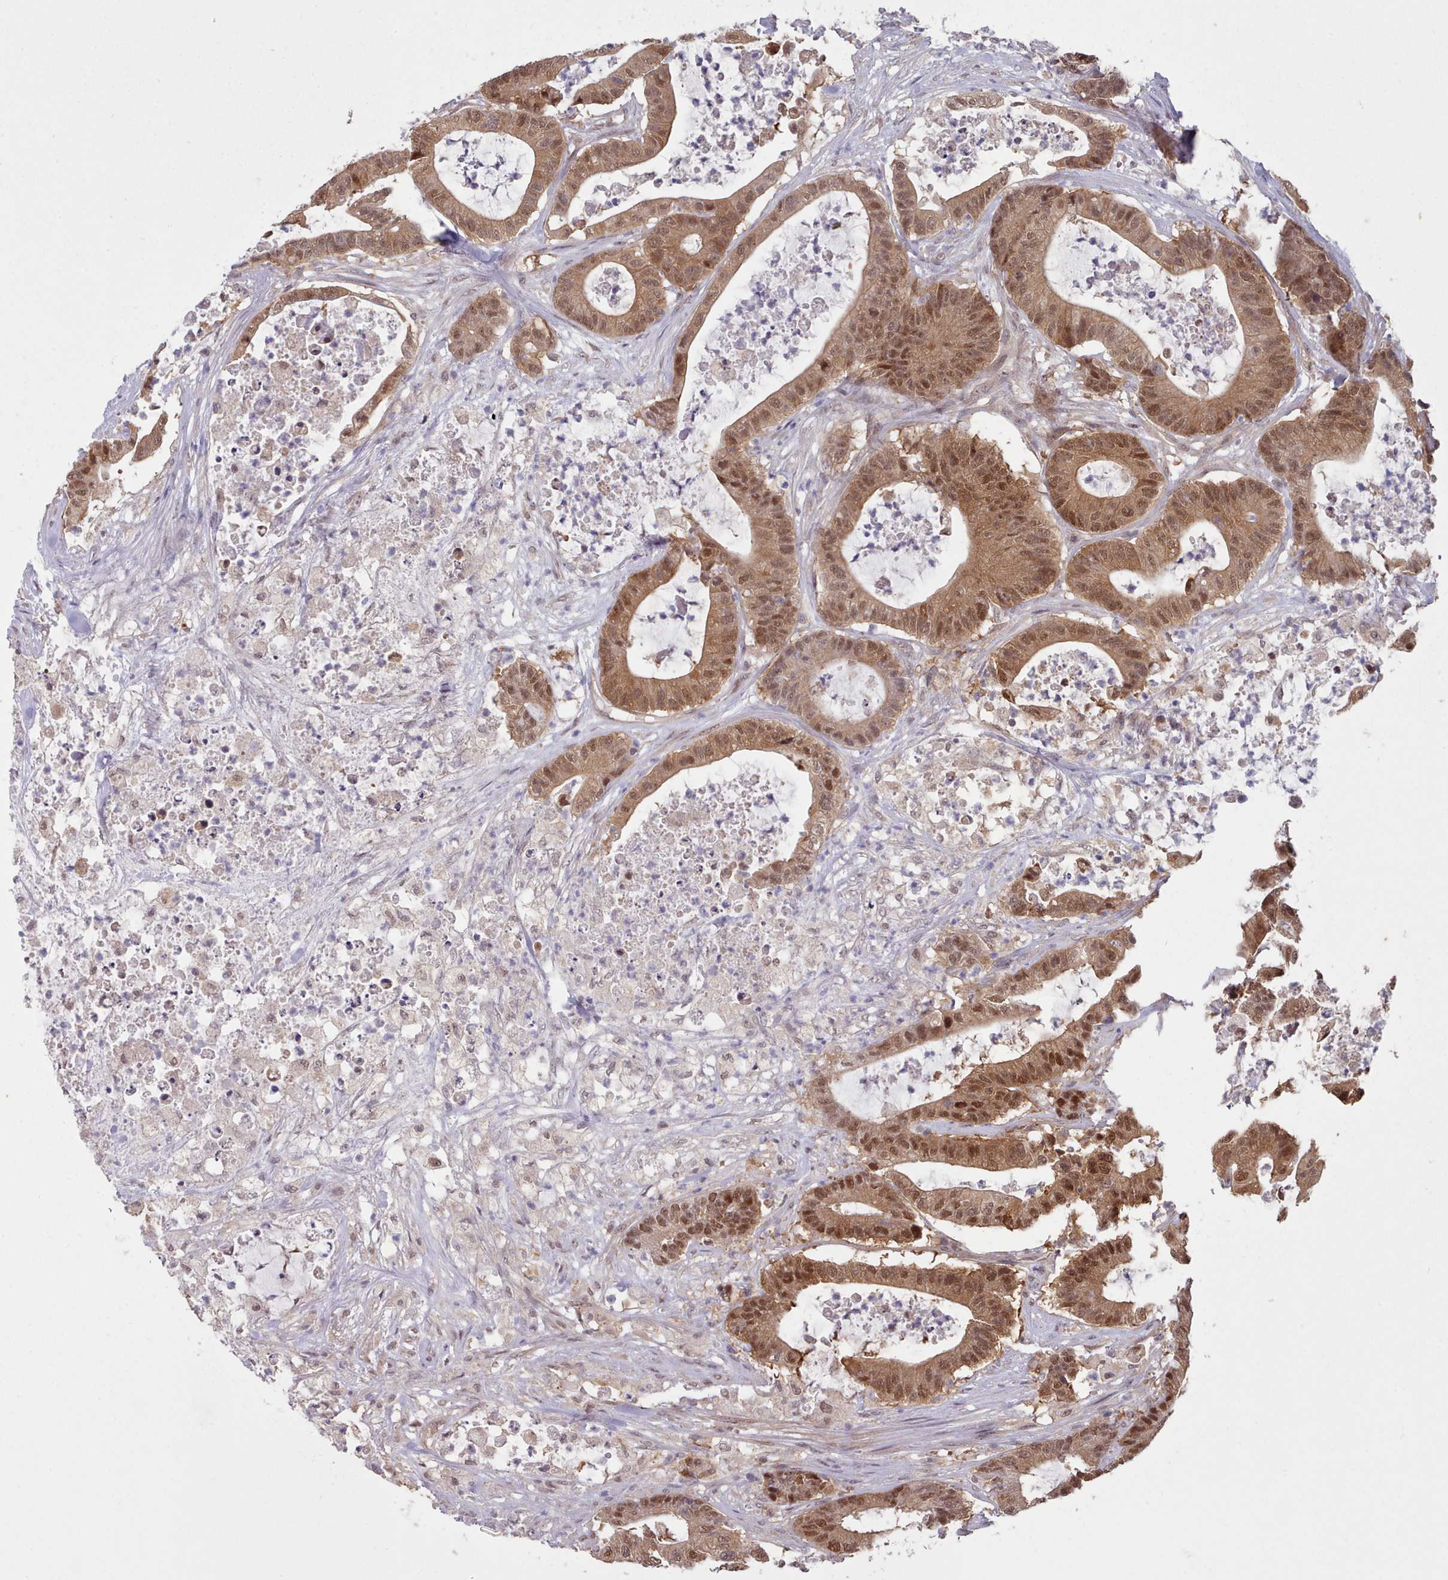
{"staining": {"intensity": "moderate", "quantity": ">75%", "location": "cytoplasmic/membranous,nuclear"}, "tissue": "colorectal cancer", "cell_type": "Tumor cells", "image_type": "cancer", "snomed": [{"axis": "morphology", "description": "Adenocarcinoma, NOS"}, {"axis": "topography", "description": "Colon"}], "caption": "Immunohistochemistry micrograph of colorectal cancer stained for a protein (brown), which demonstrates medium levels of moderate cytoplasmic/membranous and nuclear positivity in about >75% of tumor cells.", "gene": "CES3", "patient": {"sex": "female", "age": 84}}